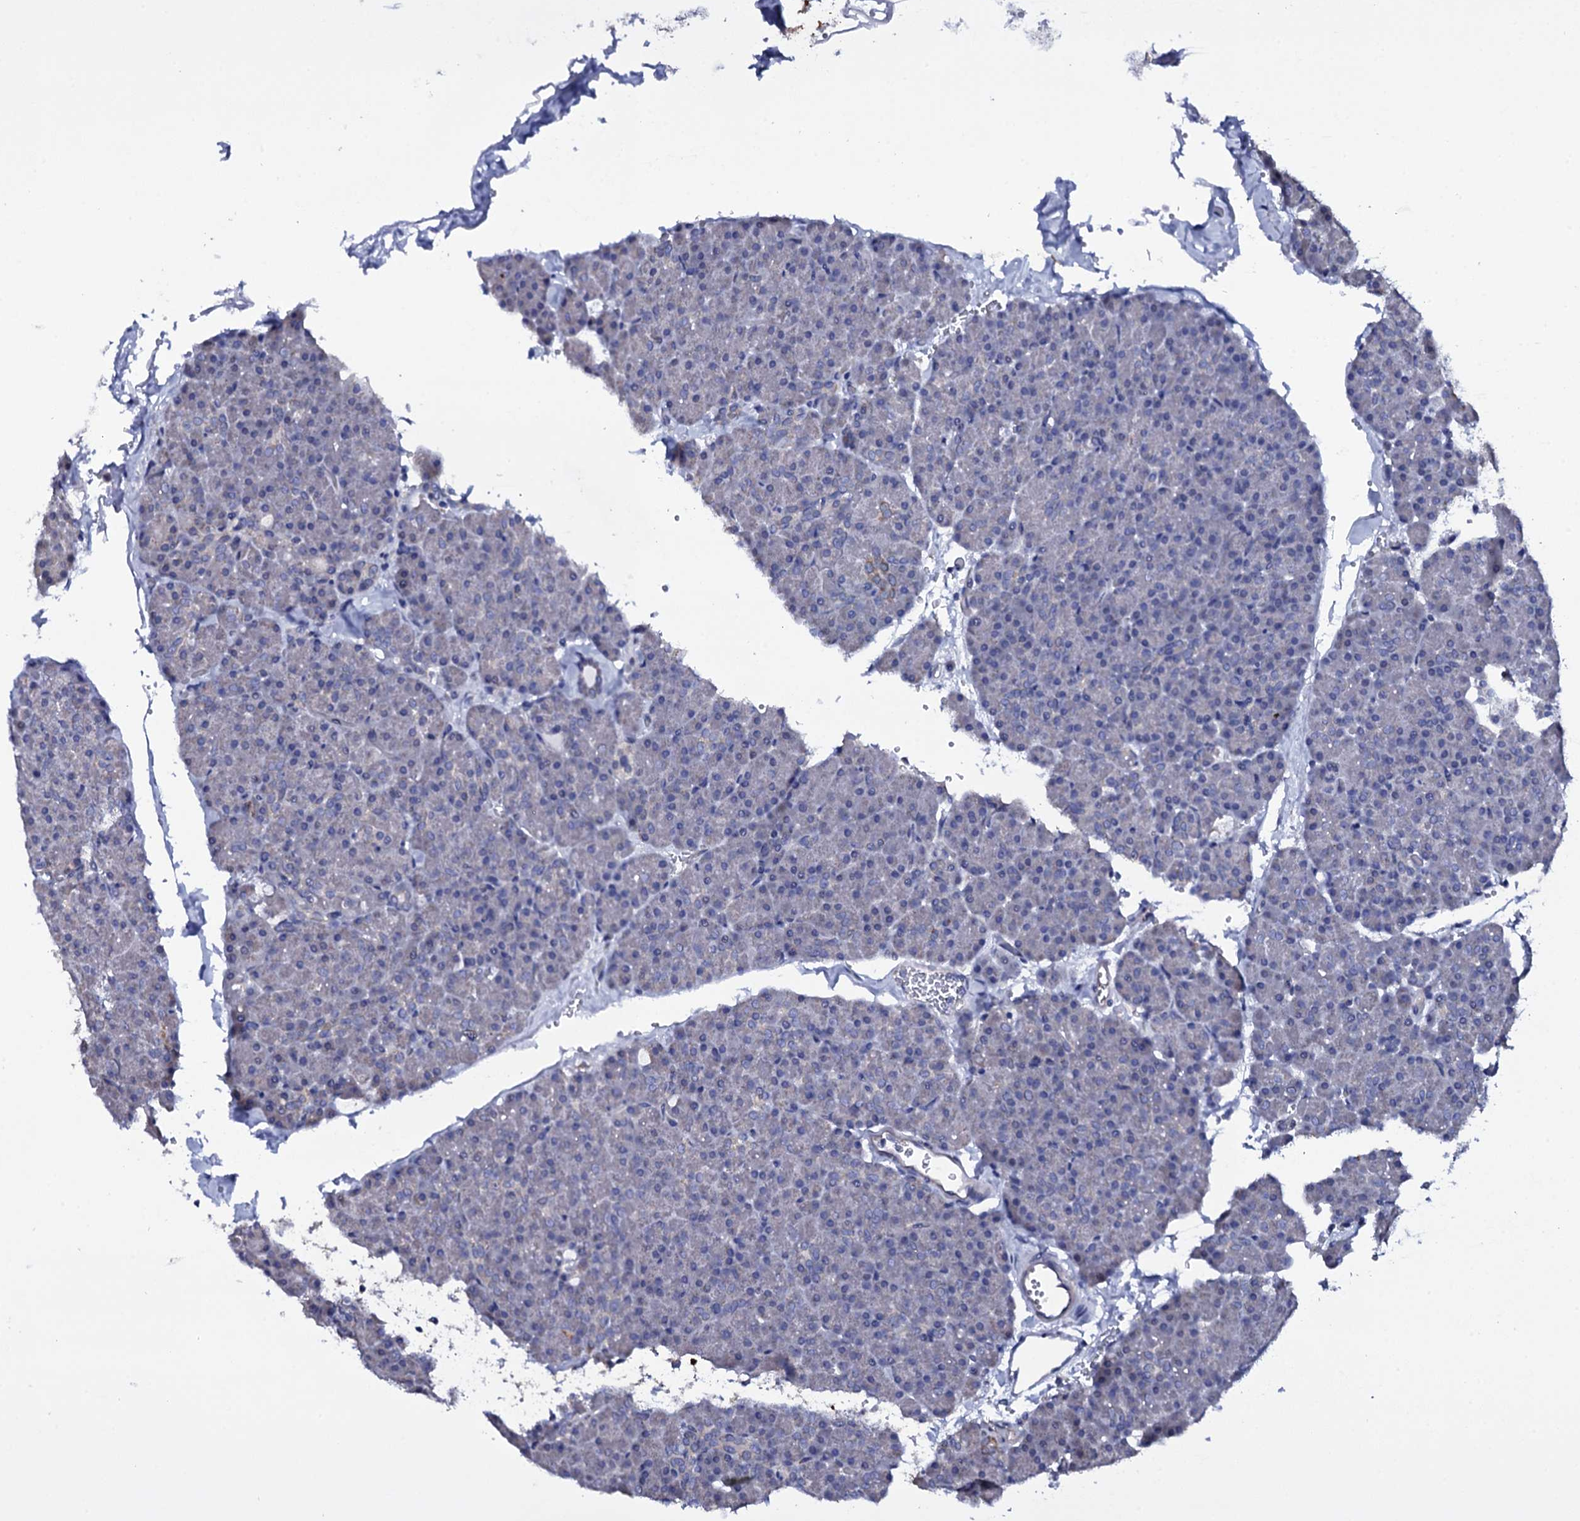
{"staining": {"intensity": "moderate", "quantity": "<25%", "location": "cytoplasmic/membranous"}, "tissue": "pancreas", "cell_type": "Exocrine glandular cells", "image_type": "normal", "snomed": [{"axis": "morphology", "description": "Normal tissue, NOS"}, {"axis": "topography", "description": "Pancreas"}], "caption": "Immunohistochemistry (IHC) staining of benign pancreas, which exhibits low levels of moderate cytoplasmic/membranous staining in approximately <25% of exocrine glandular cells indicating moderate cytoplasmic/membranous protein positivity. The staining was performed using DAB (brown) for protein detection and nuclei were counterstained in hematoxylin (blue).", "gene": "GAREM1", "patient": {"sex": "male", "age": 36}}